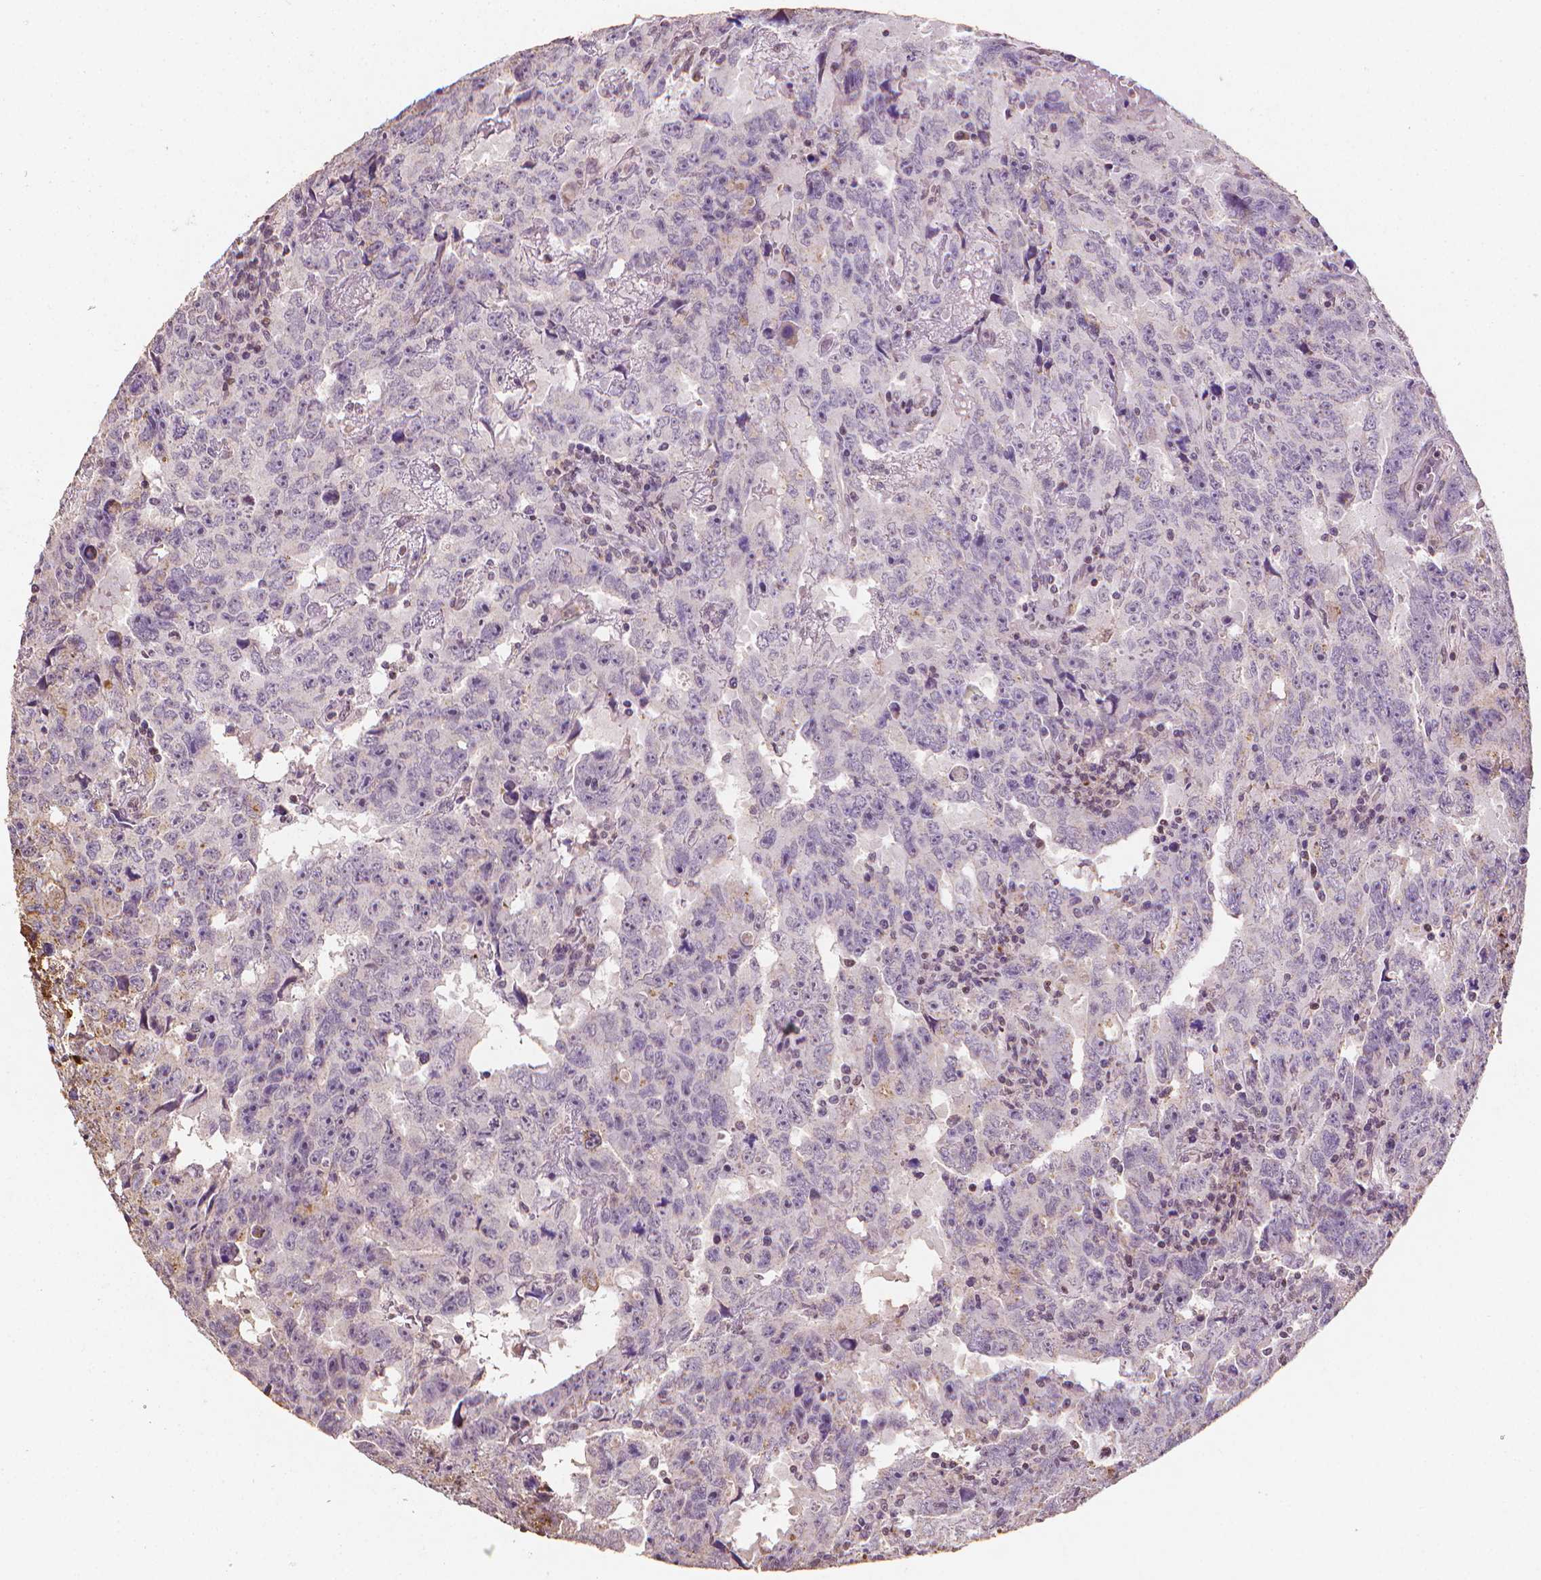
{"staining": {"intensity": "weak", "quantity": "<25%", "location": "cytoplasmic/membranous"}, "tissue": "testis cancer", "cell_type": "Tumor cells", "image_type": "cancer", "snomed": [{"axis": "morphology", "description": "Carcinoma, Embryonal, NOS"}, {"axis": "topography", "description": "Testis"}], "caption": "Immunohistochemical staining of embryonal carcinoma (testis) displays no significant staining in tumor cells. The staining is performed using DAB (3,3'-diaminobenzidine) brown chromogen with nuclei counter-stained in using hematoxylin.", "gene": "DCN", "patient": {"sex": "male", "age": 24}}